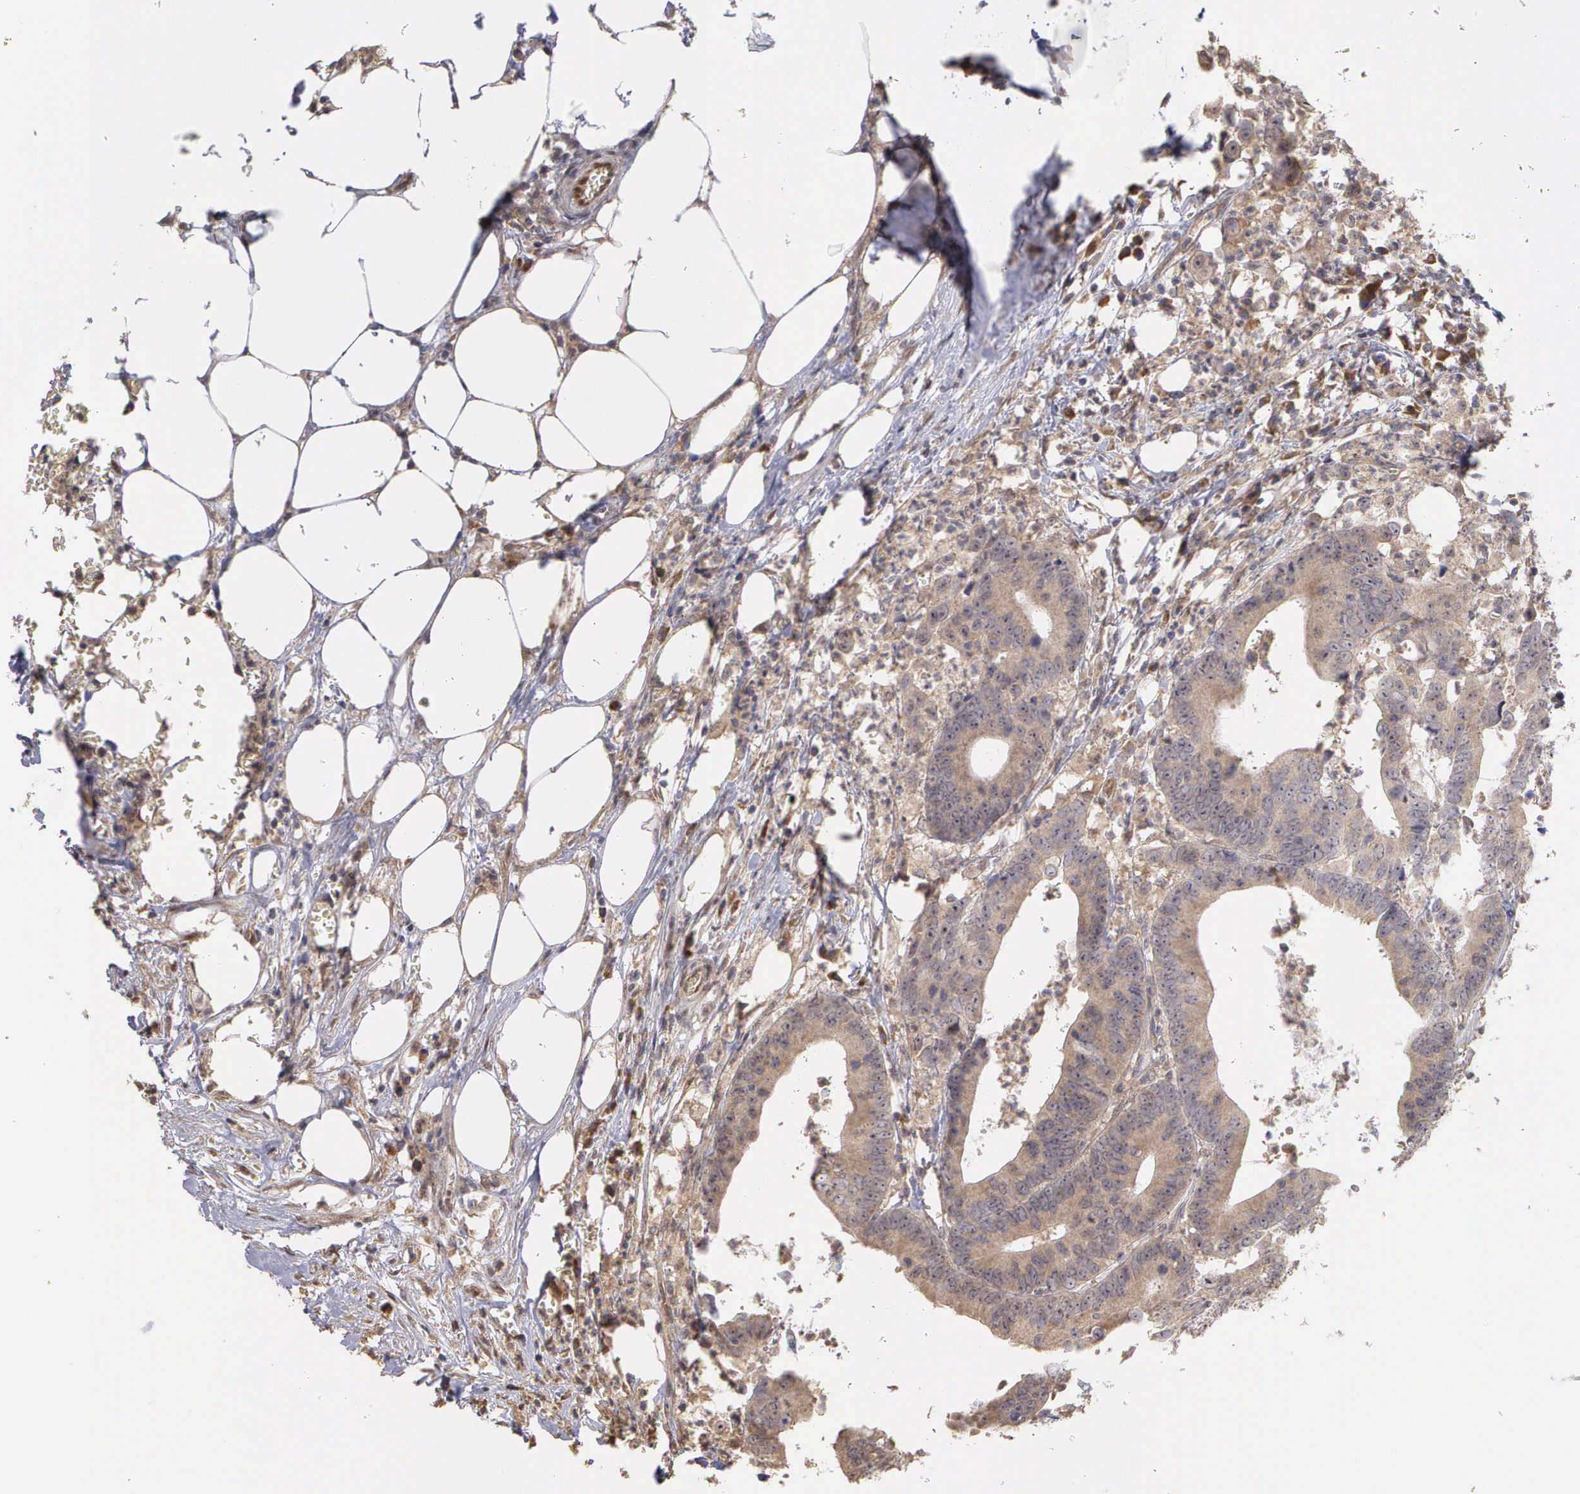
{"staining": {"intensity": "weak", "quantity": ">75%", "location": "cytoplasmic/membranous"}, "tissue": "colorectal cancer", "cell_type": "Tumor cells", "image_type": "cancer", "snomed": [{"axis": "morphology", "description": "Adenocarcinoma, NOS"}, {"axis": "topography", "description": "Colon"}], "caption": "Weak cytoplasmic/membranous expression is appreciated in approximately >75% of tumor cells in colorectal adenocarcinoma.", "gene": "DNAJB7", "patient": {"sex": "male", "age": 55}}